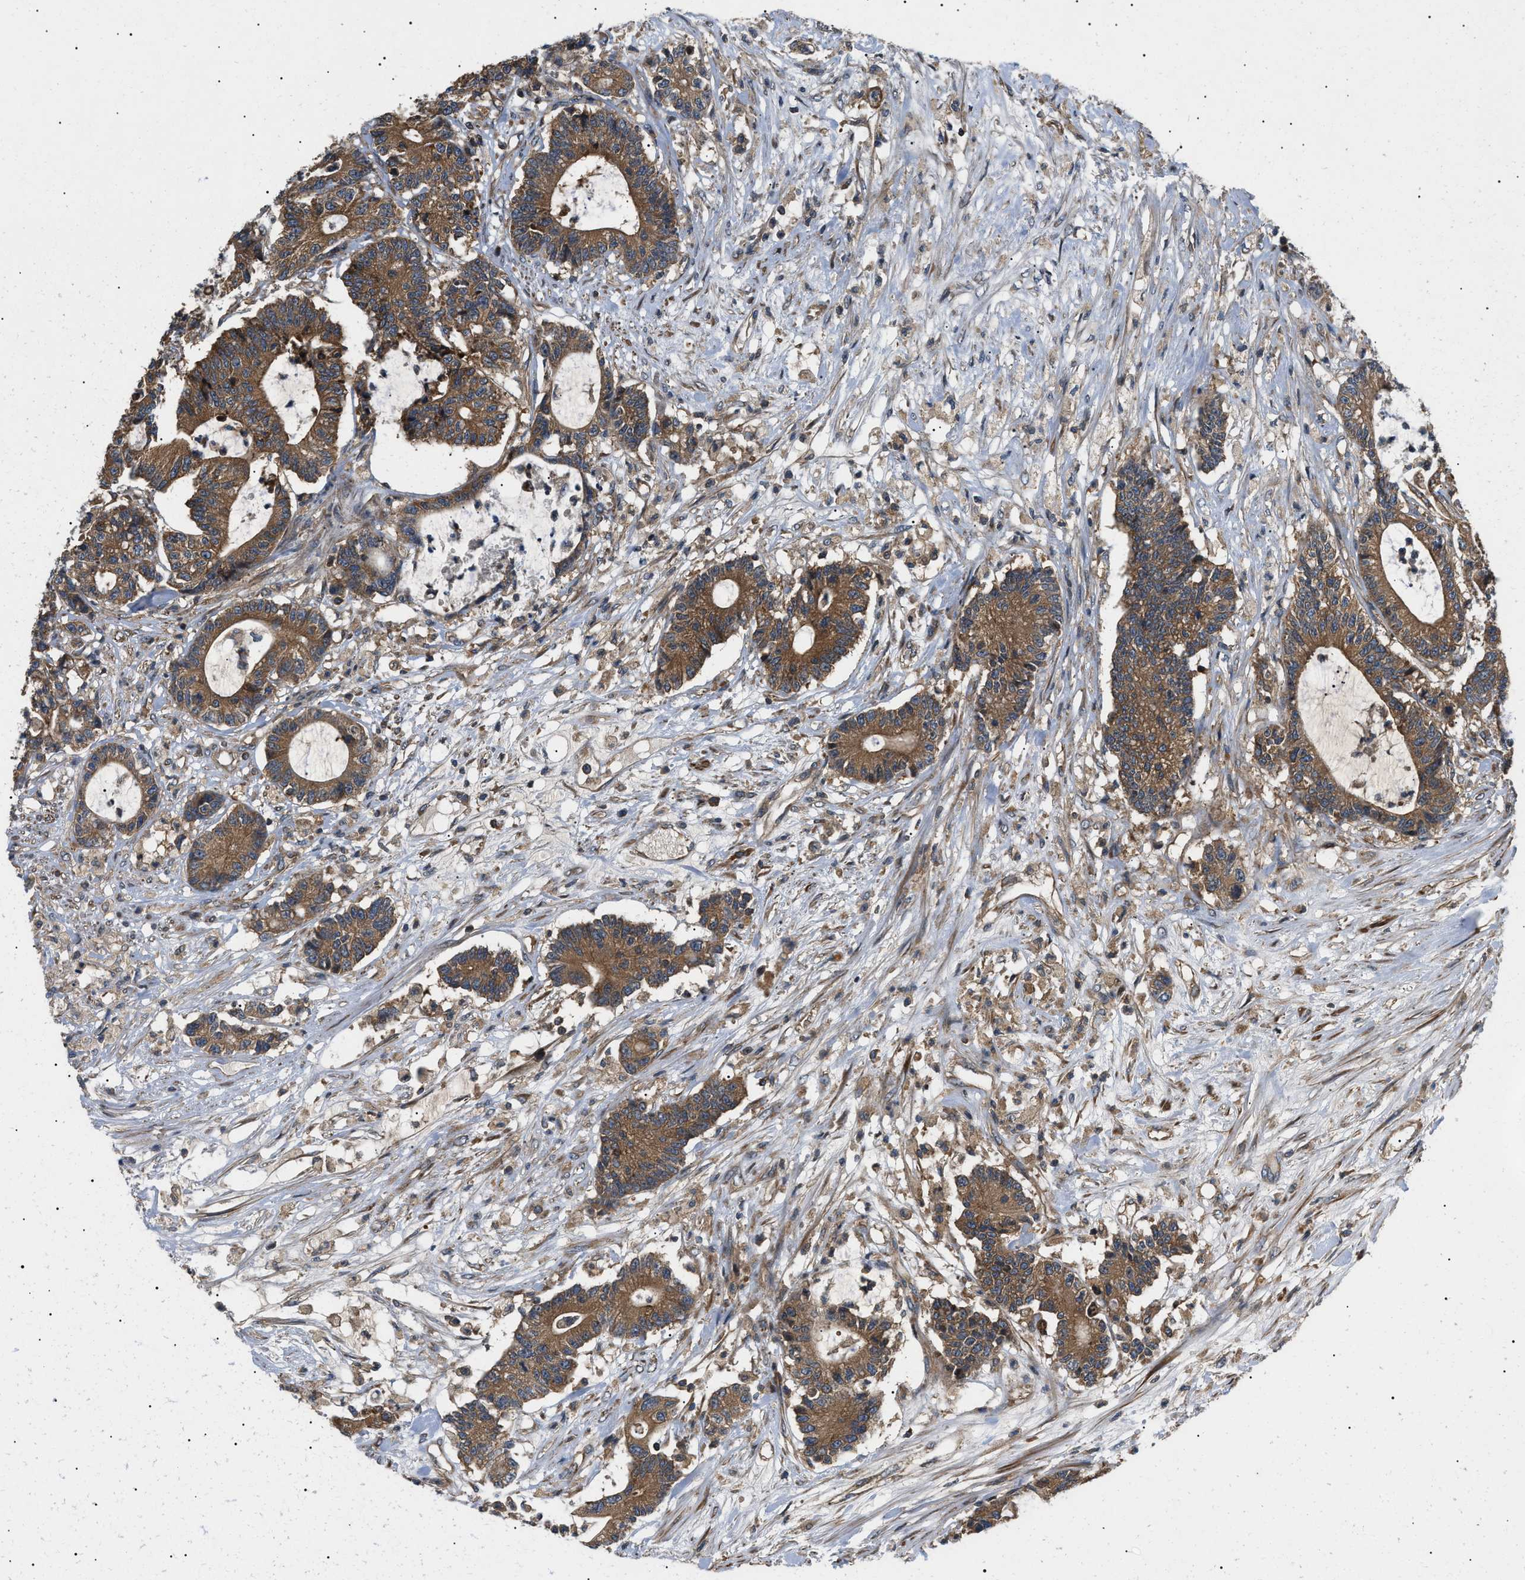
{"staining": {"intensity": "strong", "quantity": ">75%", "location": "cytoplasmic/membranous"}, "tissue": "colorectal cancer", "cell_type": "Tumor cells", "image_type": "cancer", "snomed": [{"axis": "morphology", "description": "Adenocarcinoma, NOS"}, {"axis": "topography", "description": "Colon"}], "caption": "This is a micrograph of immunohistochemistry staining of colorectal adenocarcinoma, which shows strong expression in the cytoplasmic/membranous of tumor cells.", "gene": "PPM1B", "patient": {"sex": "female", "age": 84}}